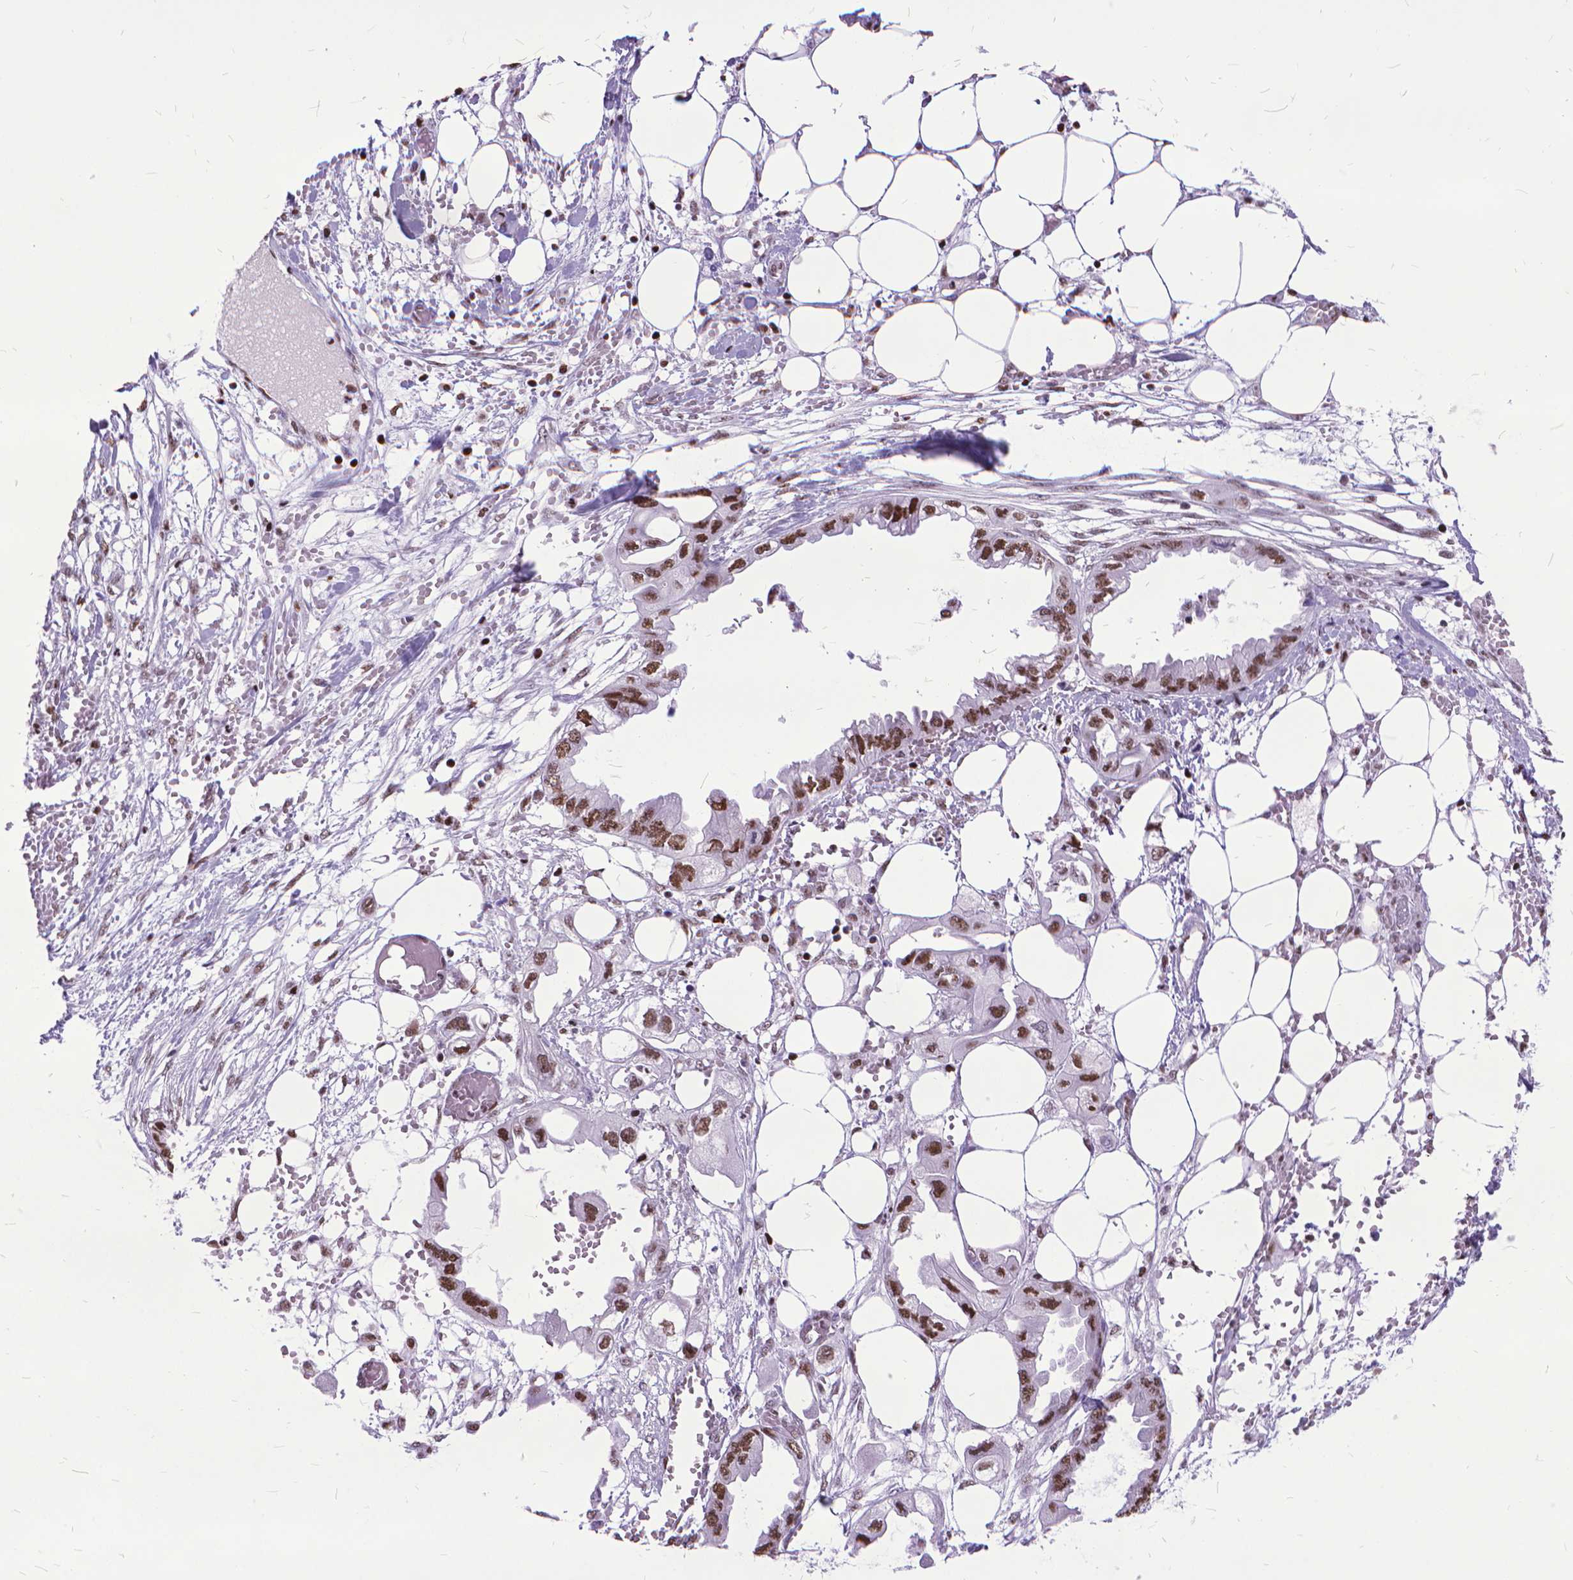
{"staining": {"intensity": "strong", "quantity": ">75%", "location": "nuclear"}, "tissue": "endometrial cancer", "cell_type": "Tumor cells", "image_type": "cancer", "snomed": [{"axis": "morphology", "description": "Adenocarcinoma, NOS"}, {"axis": "morphology", "description": "Adenocarcinoma, metastatic, NOS"}, {"axis": "topography", "description": "Adipose tissue"}, {"axis": "topography", "description": "Endometrium"}], "caption": "IHC staining of adenocarcinoma (endometrial), which shows high levels of strong nuclear expression in approximately >75% of tumor cells indicating strong nuclear protein positivity. The staining was performed using DAB (brown) for protein detection and nuclei were counterstained in hematoxylin (blue).", "gene": "POLE4", "patient": {"sex": "female", "age": 67}}